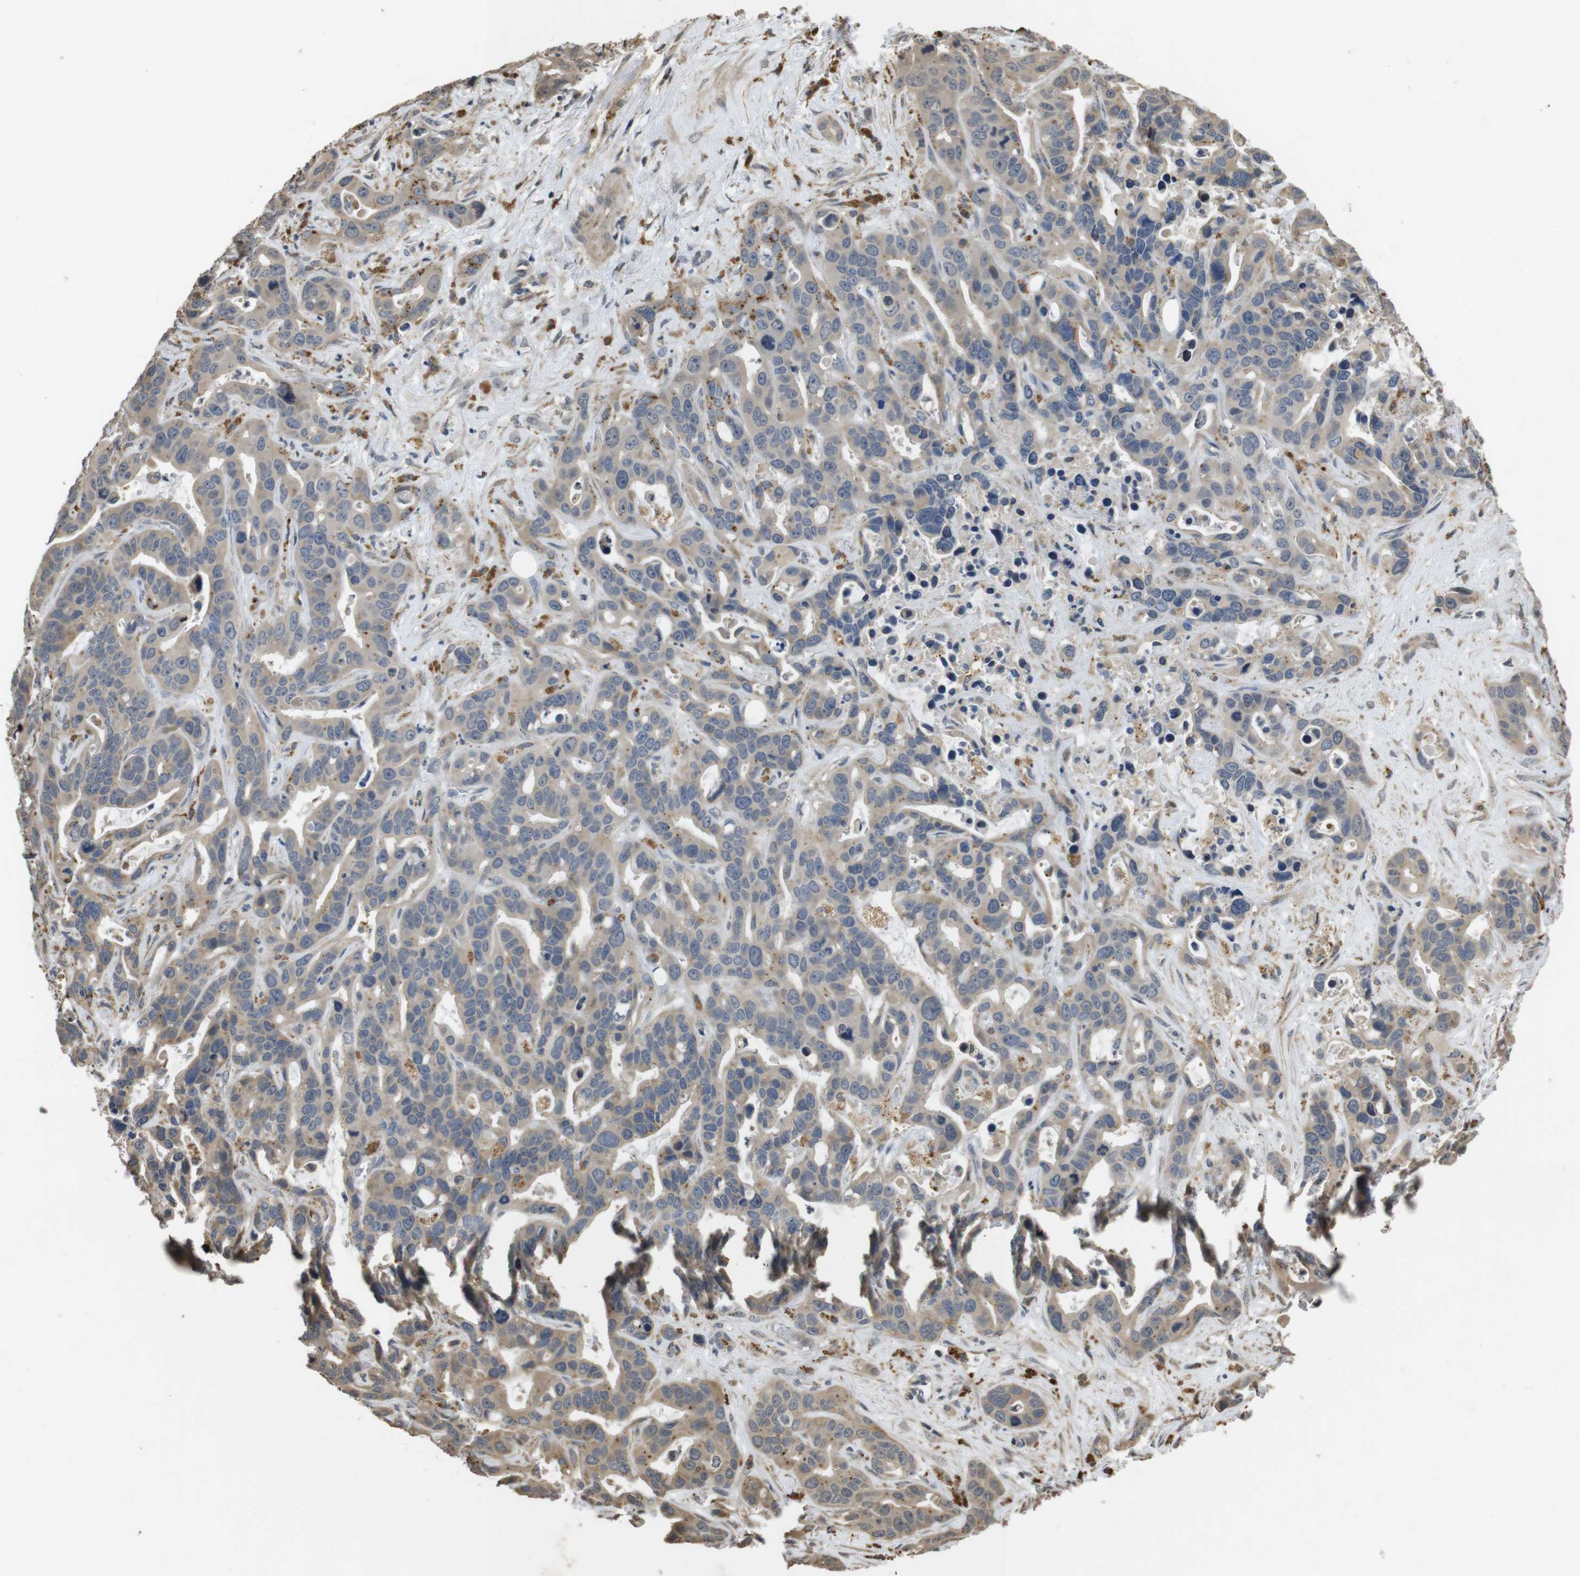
{"staining": {"intensity": "weak", "quantity": ">75%", "location": "cytoplasmic/membranous"}, "tissue": "liver cancer", "cell_type": "Tumor cells", "image_type": "cancer", "snomed": [{"axis": "morphology", "description": "Cholangiocarcinoma"}, {"axis": "topography", "description": "Liver"}], "caption": "A brown stain shows weak cytoplasmic/membranous expression of a protein in liver cancer (cholangiocarcinoma) tumor cells.", "gene": "FZD10", "patient": {"sex": "female", "age": 65}}